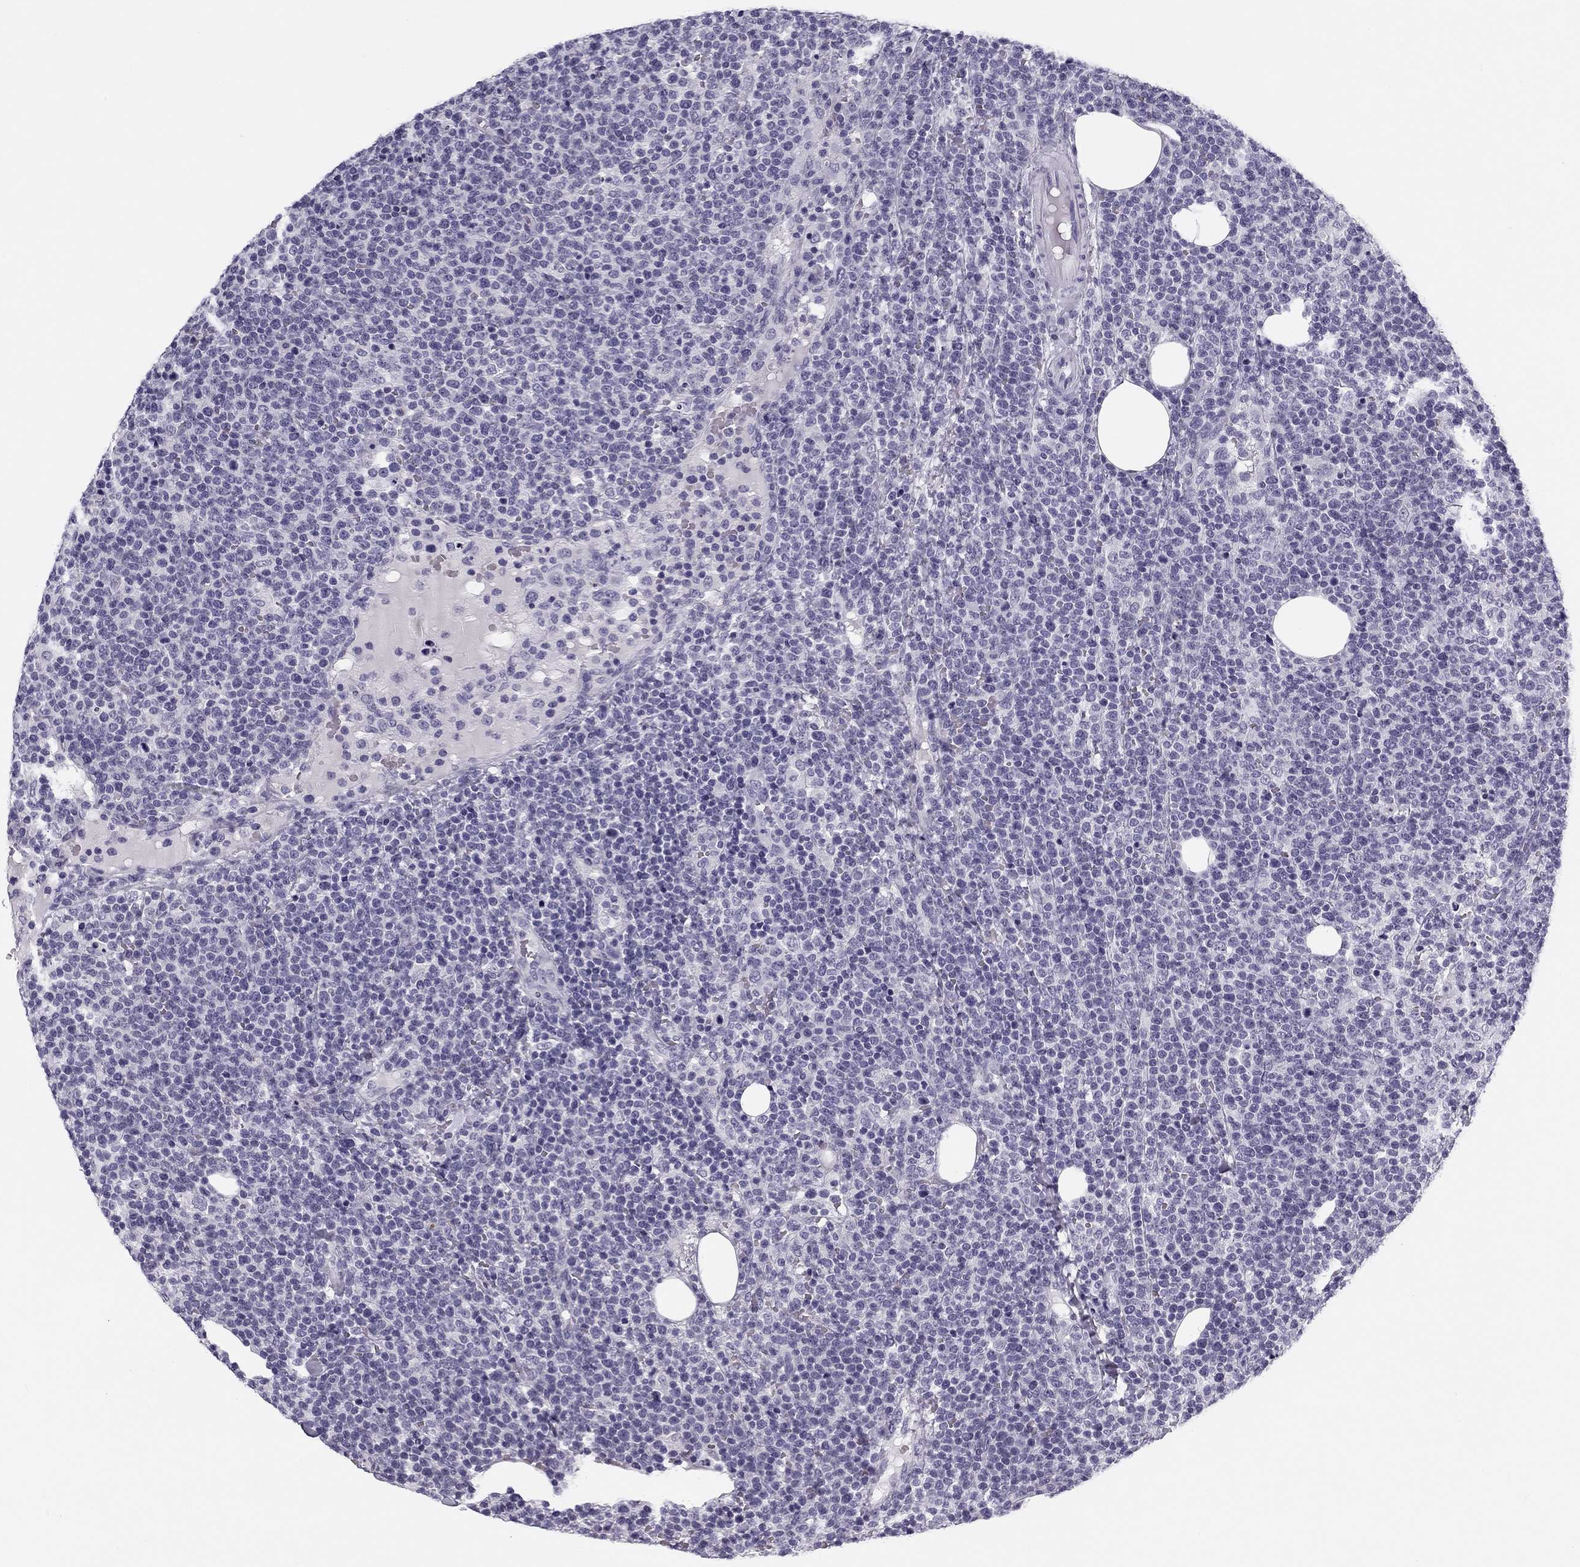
{"staining": {"intensity": "negative", "quantity": "none", "location": "none"}, "tissue": "lymphoma", "cell_type": "Tumor cells", "image_type": "cancer", "snomed": [{"axis": "morphology", "description": "Malignant lymphoma, non-Hodgkin's type, High grade"}, {"axis": "topography", "description": "Lymph node"}], "caption": "Immunohistochemistry (IHC) image of human malignant lymphoma, non-Hodgkin's type (high-grade) stained for a protein (brown), which exhibits no positivity in tumor cells.", "gene": "MC5R", "patient": {"sex": "male", "age": 61}}